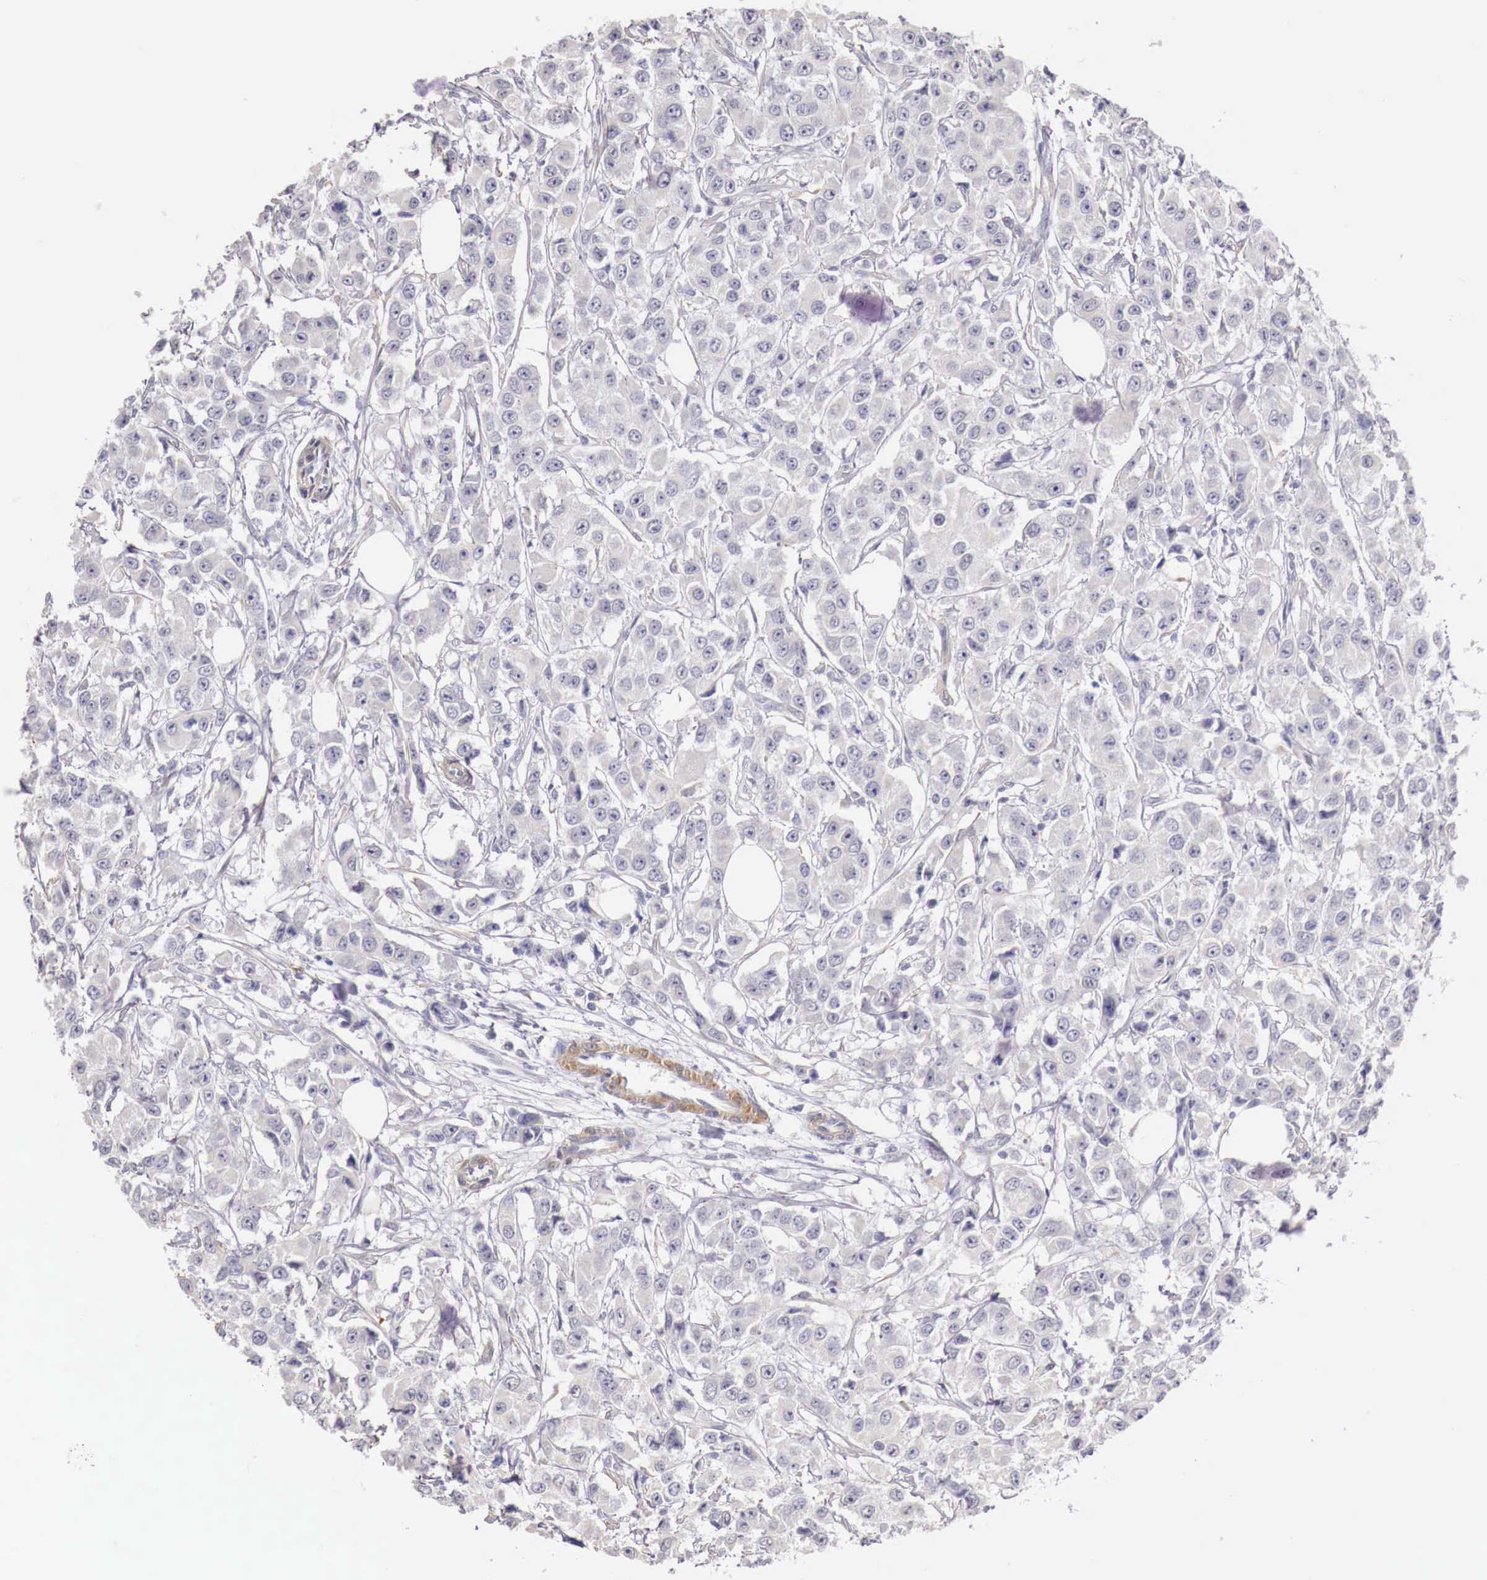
{"staining": {"intensity": "negative", "quantity": "none", "location": "none"}, "tissue": "breast cancer", "cell_type": "Tumor cells", "image_type": "cancer", "snomed": [{"axis": "morphology", "description": "Duct carcinoma"}, {"axis": "topography", "description": "Breast"}], "caption": "An immunohistochemistry (IHC) micrograph of invasive ductal carcinoma (breast) is shown. There is no staining in tumor cells of invasive ductal carcinoma (breast). Nuclei are stained in blue.", "gene": "ENOX2", "patient": {"sex": "female", "age": 58}}